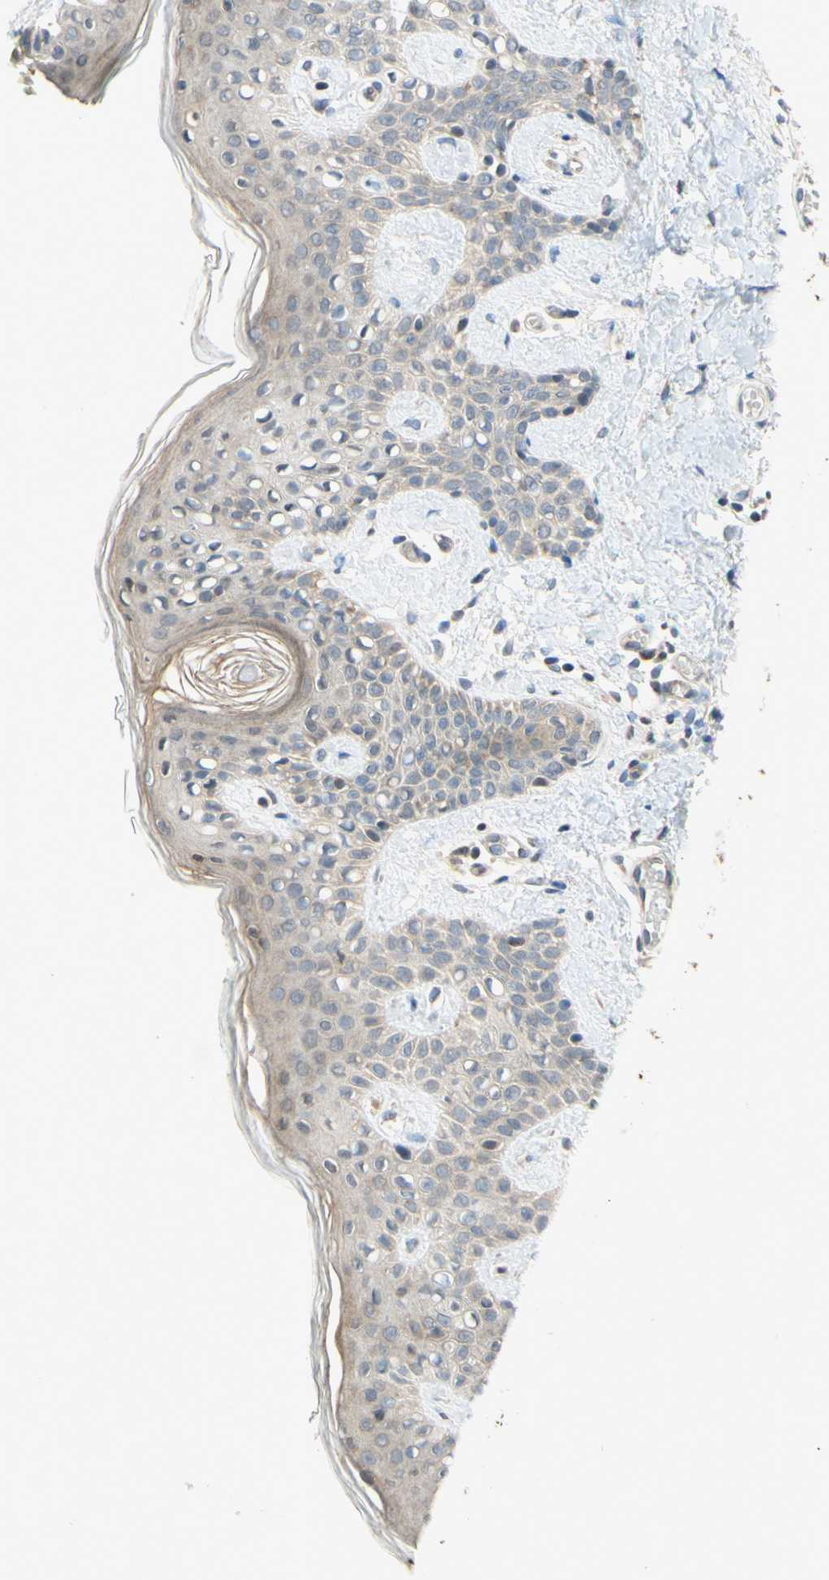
{"staining": {"intensity": "negative", "quantity": "none", "location": "none"}, "tissue": "skin", "cell_type": "Fibroblasts", "image_type": "normal", "snomed": [{"axis": "morphology", "description": "Normal tissue, NOS"}, {"axis": "topography", "description": "Skin"}], "caption": "The immunohistochemistry micrograph has no significant staining in fibroblasts of skin.", "gene": "GATA1", "patient": {"sex": "male", "age": 16}}